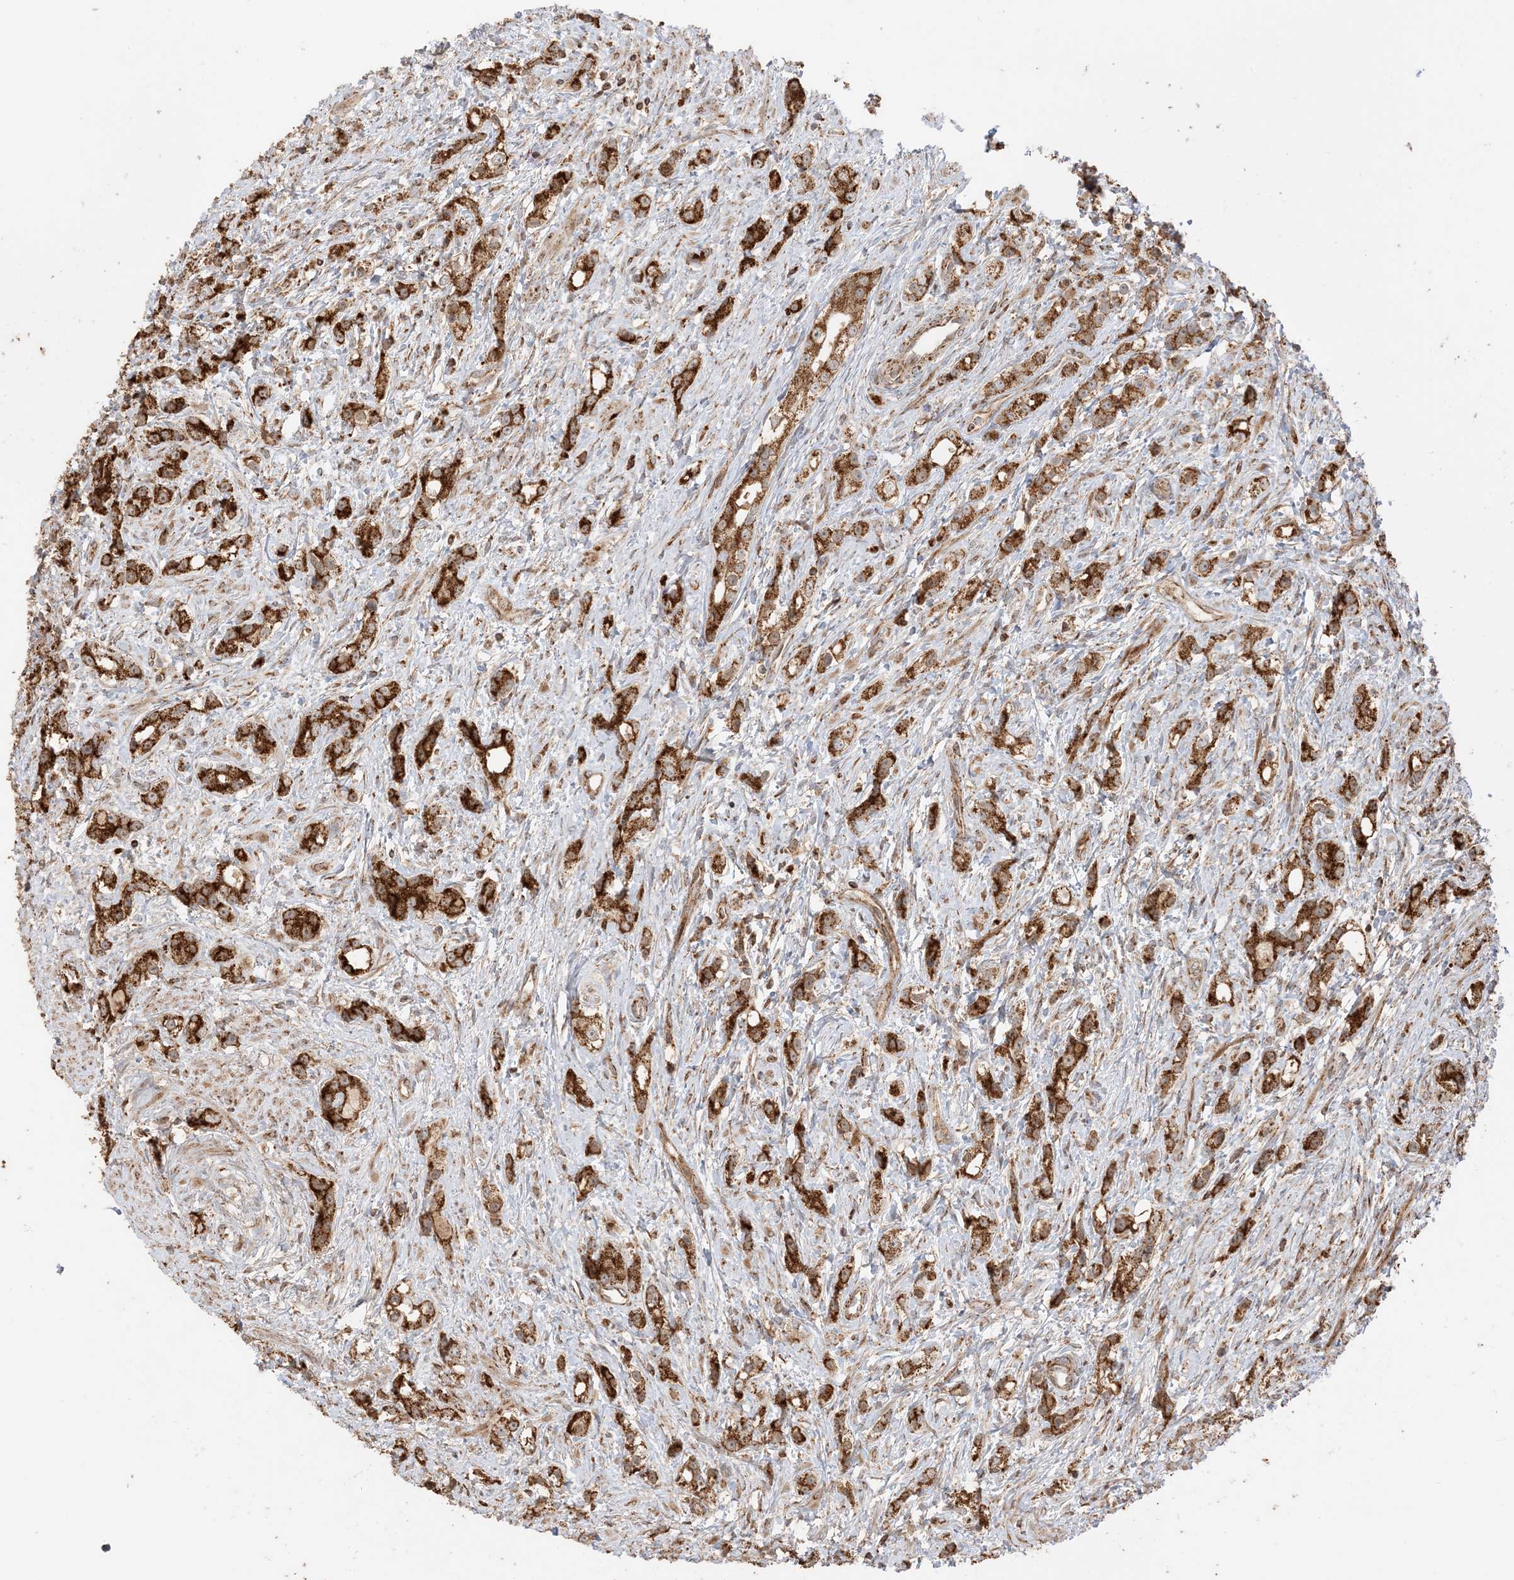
{"staining": {"intensity": "strong", "quantity": ">75%", "location": "cytoplasmic/membranous"}, "tissue": "prostate cancer", "cell_type": "Tumor cells", "image_type": "cancer", "snomed": [{"axis": "morphology", "description": "Adenocarcinoma, High grade"}, {"axis": "topography", "description": "Prostate"}], "caption": "A brown stain labels strong cytoplasmic/membranous expression of a protein in prostate cancer tumor cells. Nuclei are stained in blue.", "gene": "N4BP3", "patient": {"sex": "male", "age": 63}}